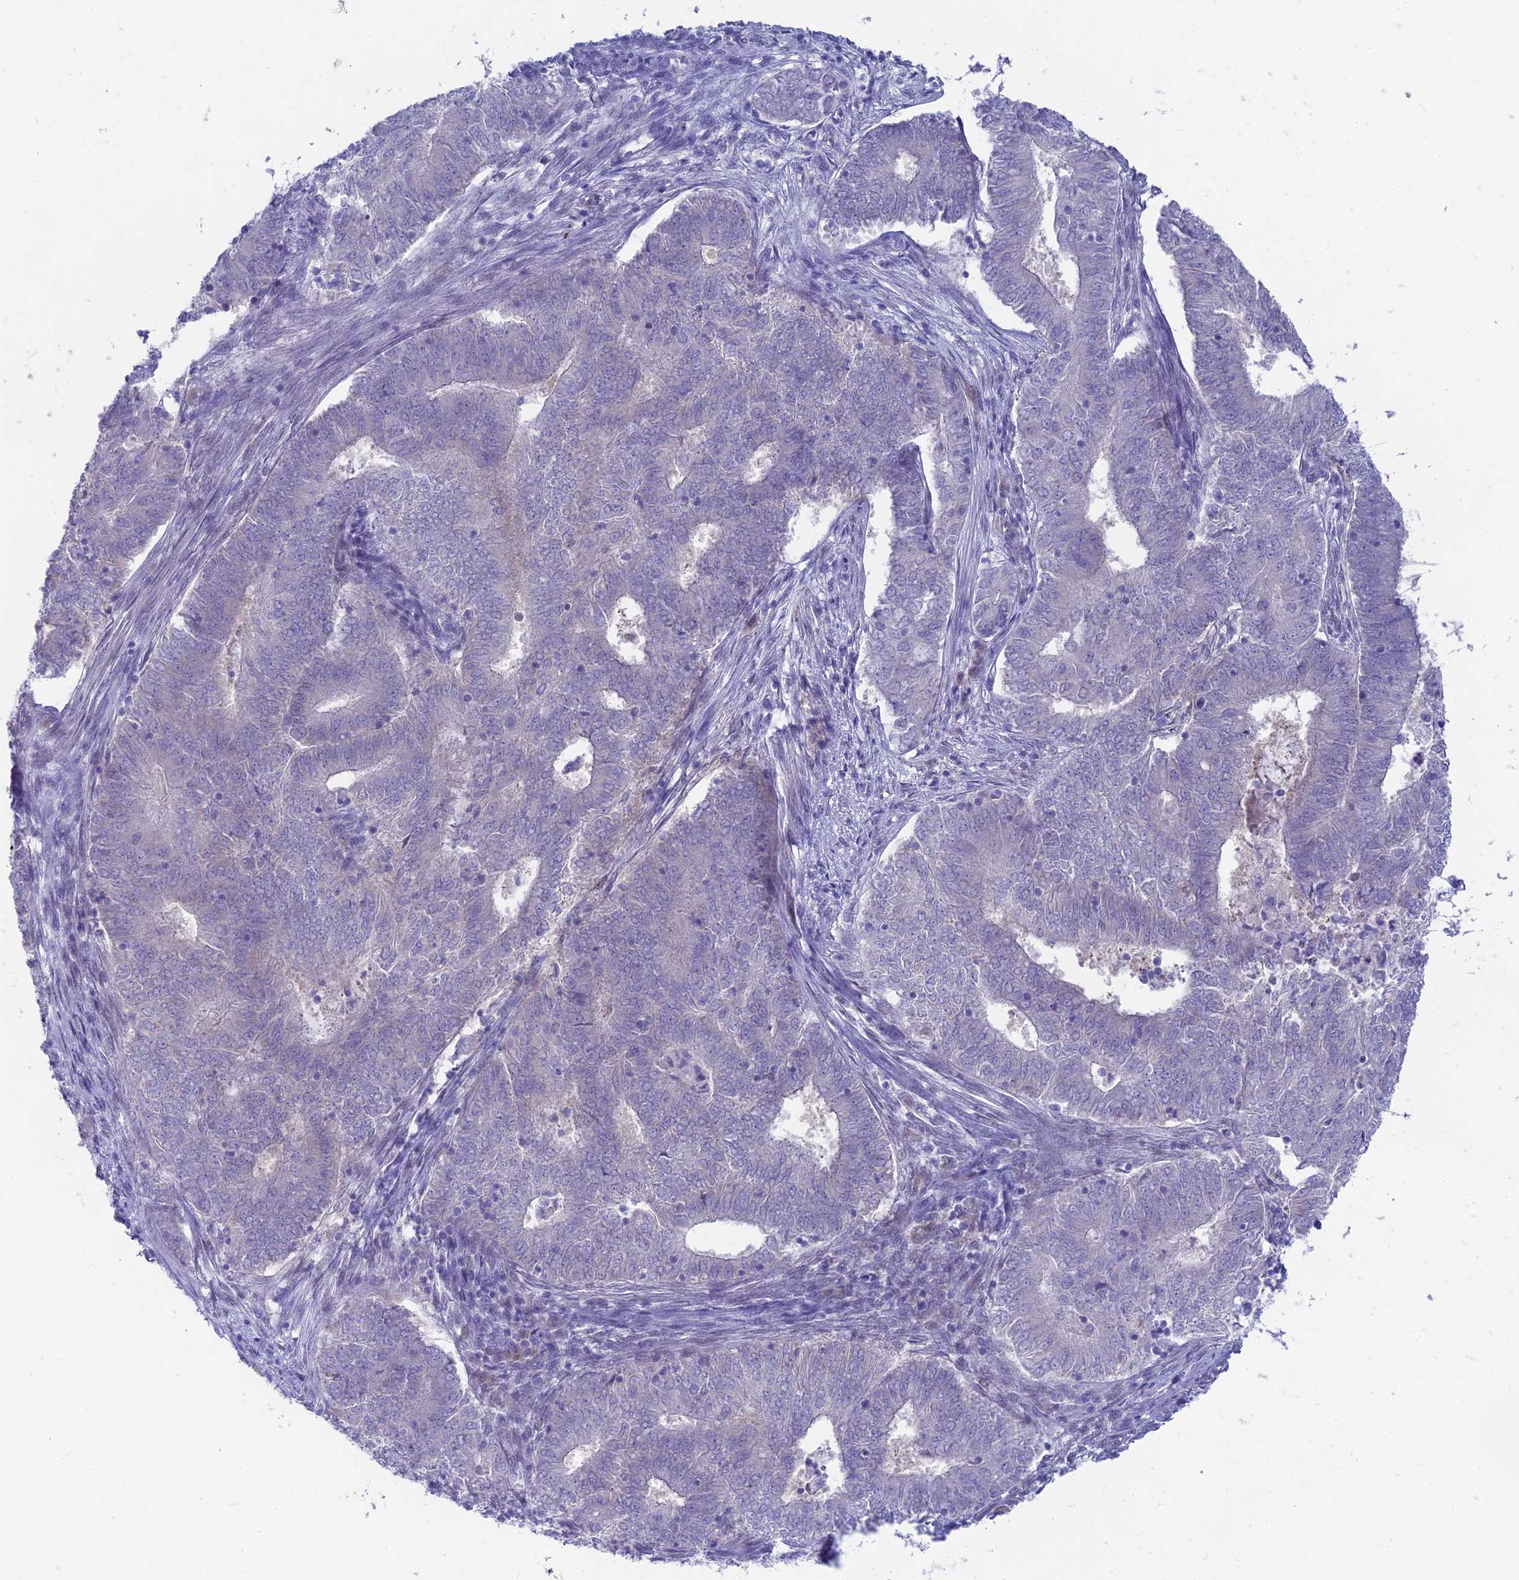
{"staining": {"intensity": "negative", "quantity": "none", "location": "none"}, "tissue": "endometrial cancer", "cell_type": "Tumor cells", "image_type": "cancer", "snomed": [{"axis": "morphology", "description": "Adenocarcinoma, NOS"}, {"axis": "topography", "description": "Endometrium"}], "caption": "Immunohistochemistry (IHC) image of human adenocarcinoma (endometrial) stained for a protein (brown), which displays no positivity in tumor cells.", "gene": "SNTN", "patient": {"sex": "female", "age": 62}}